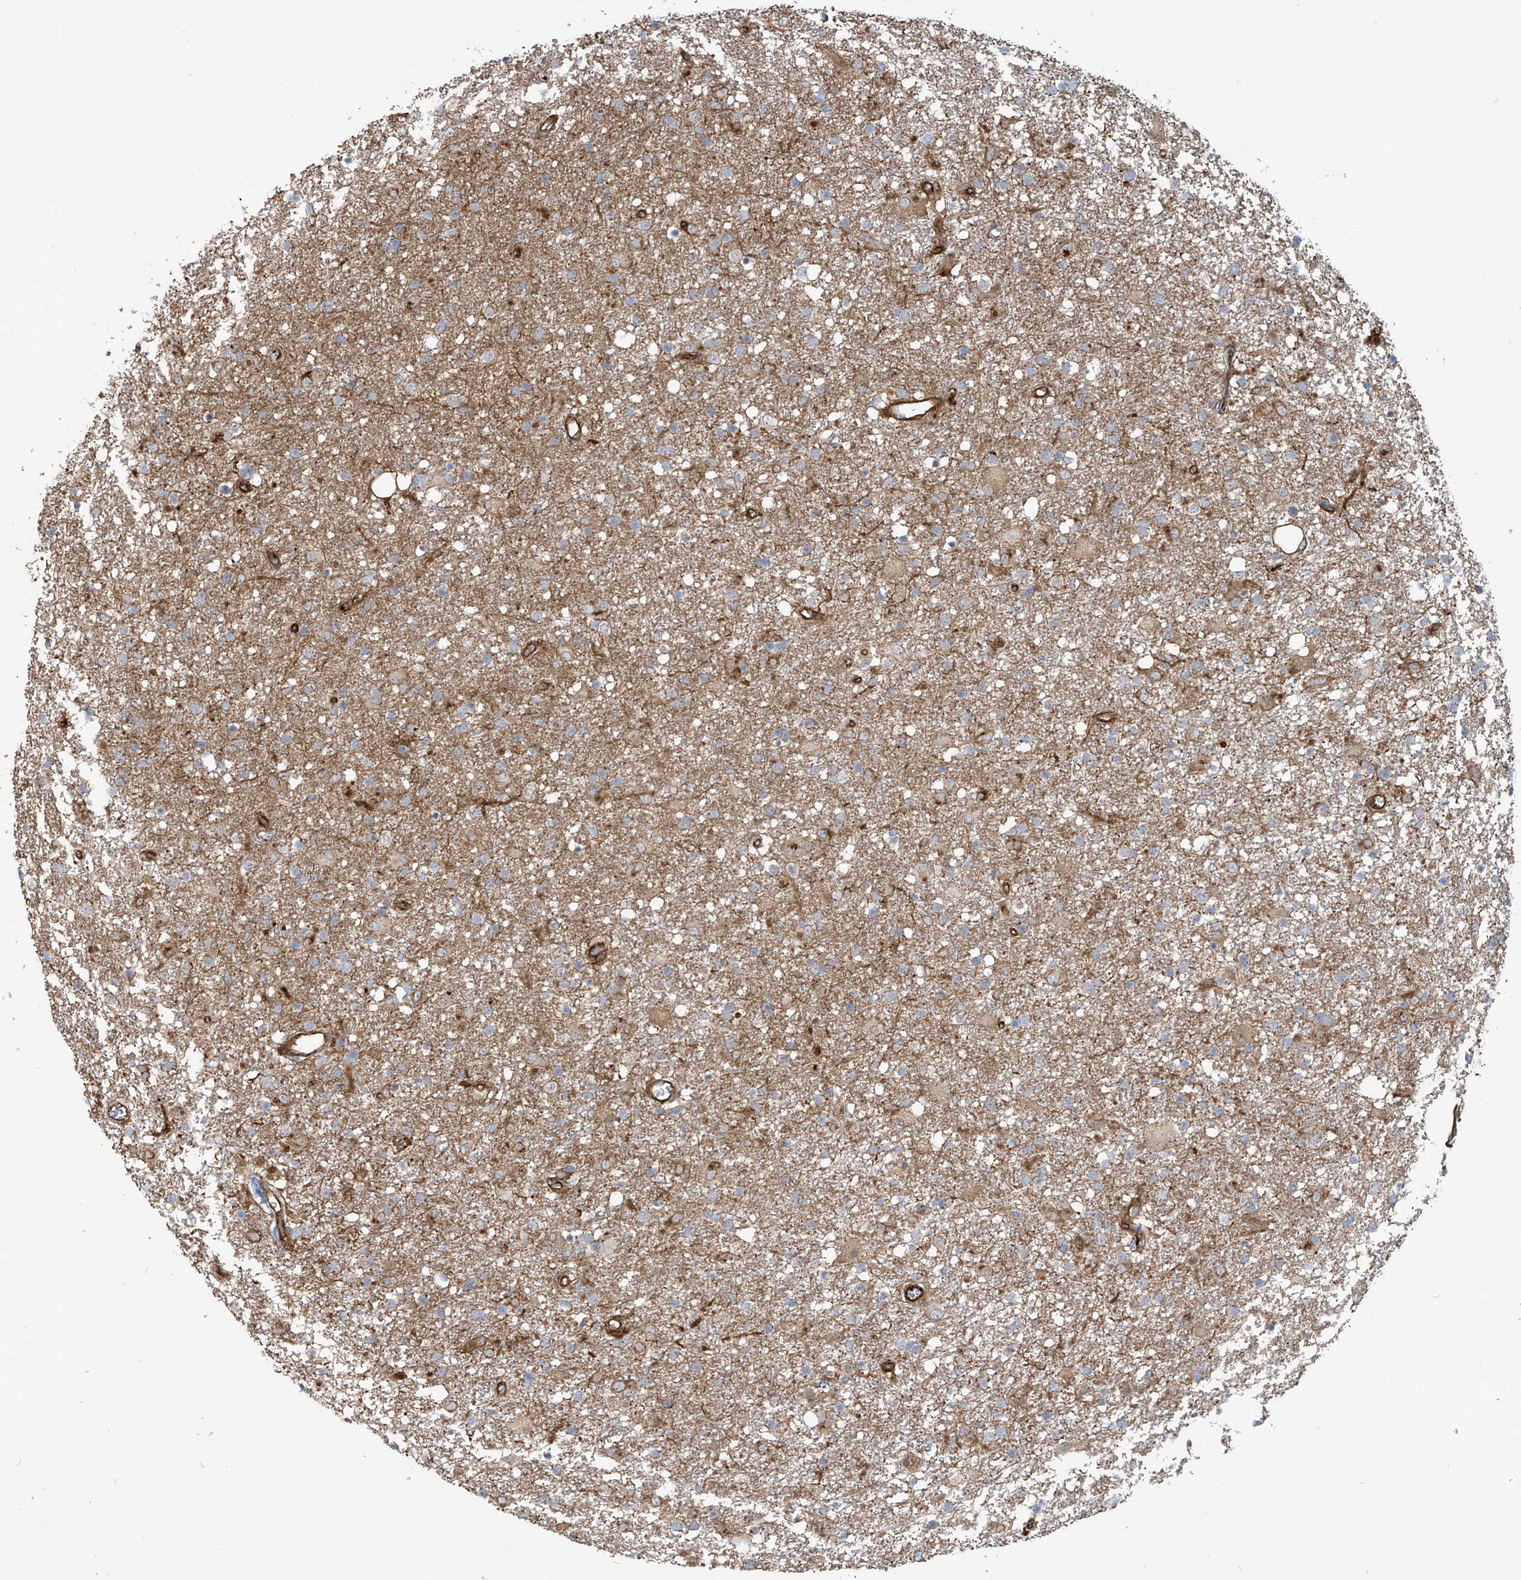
{"staining": {"intensity": "weak", "quantity": "<25%", "location": "cytoplasmic/membranous"}, "tissue": "glioma", "cell_type": "Tumor cells", "image_type": "cancer", "snomed": [{"axis": "morphology", "description": "Glioma, malignant, Low grade"}, {"axis": "topography", "description": "Brain"}], "caption": "This is a histopathology image of immunohistochemistry staining of malignant glioma (low-grade), which shows no staining in tumor cells.", "gene": "SLC9A2", "patient": {"sex": "male", "age": 65}}